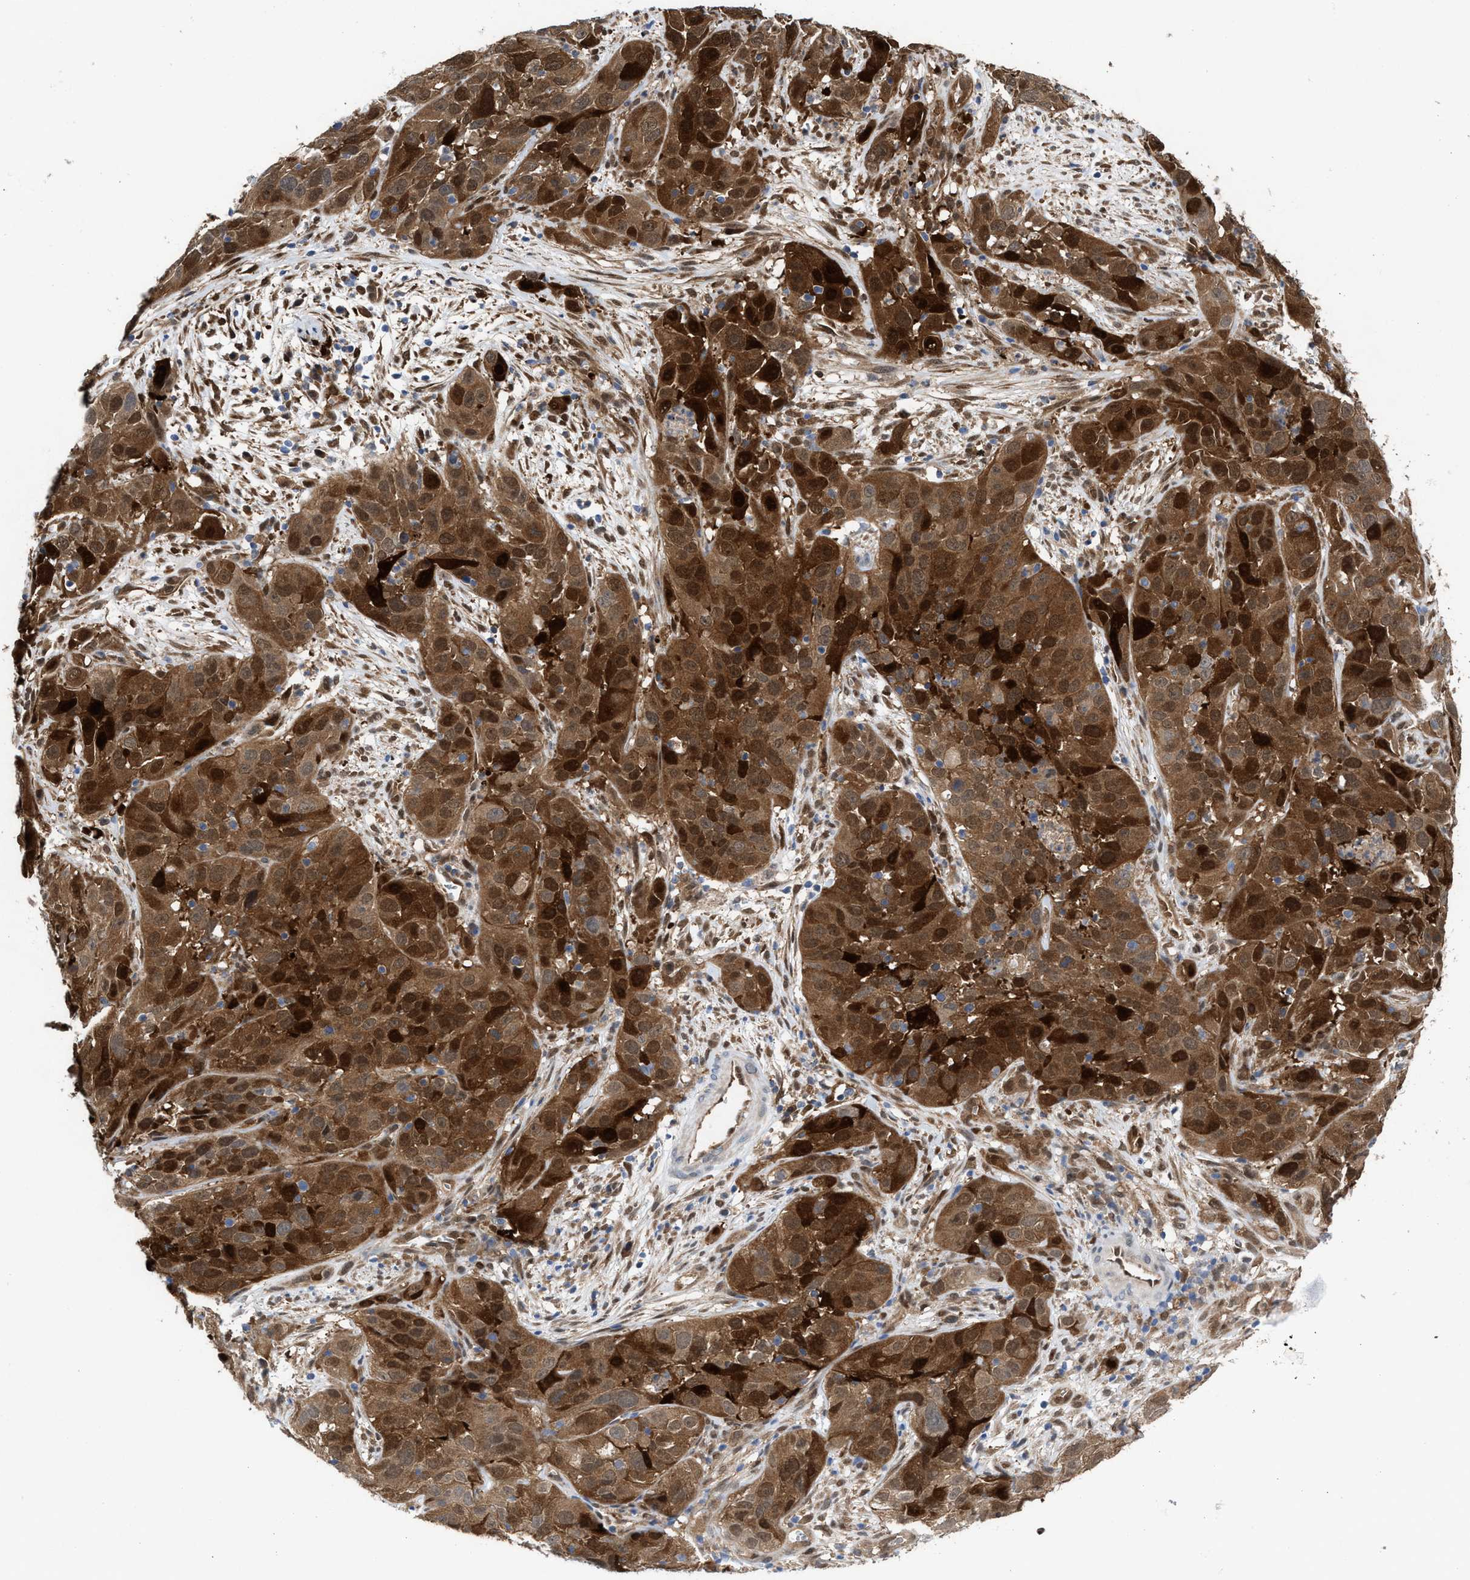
{"staining": {"intensity": "strong", "quantity": ">75%", "location": "cytoplasmic/membranous,nuclear"}, "tissue": "cervical cancer", "cell_type": "Tumor cells", "image_type": "cancer", "snomed": [{"axis": "morphology", "description": "Squamous cell carcinoma, NOS"}, {"axis": "topography", "description": "Cervix"}], "caption": "Immunohistochemical staining of human cervical cancer (squamous cell carcinoma) demonstrates high levels of strong cytoplasmic/membranous and nuclear expression in approximately >75% of tumor cells. (Stains: DAB in brown, nuclei in blue, Microscopy: brightfield microscopy at high magnification).", "gene": "TP53I3", "patient": {"sex": "female", "age": 32}}